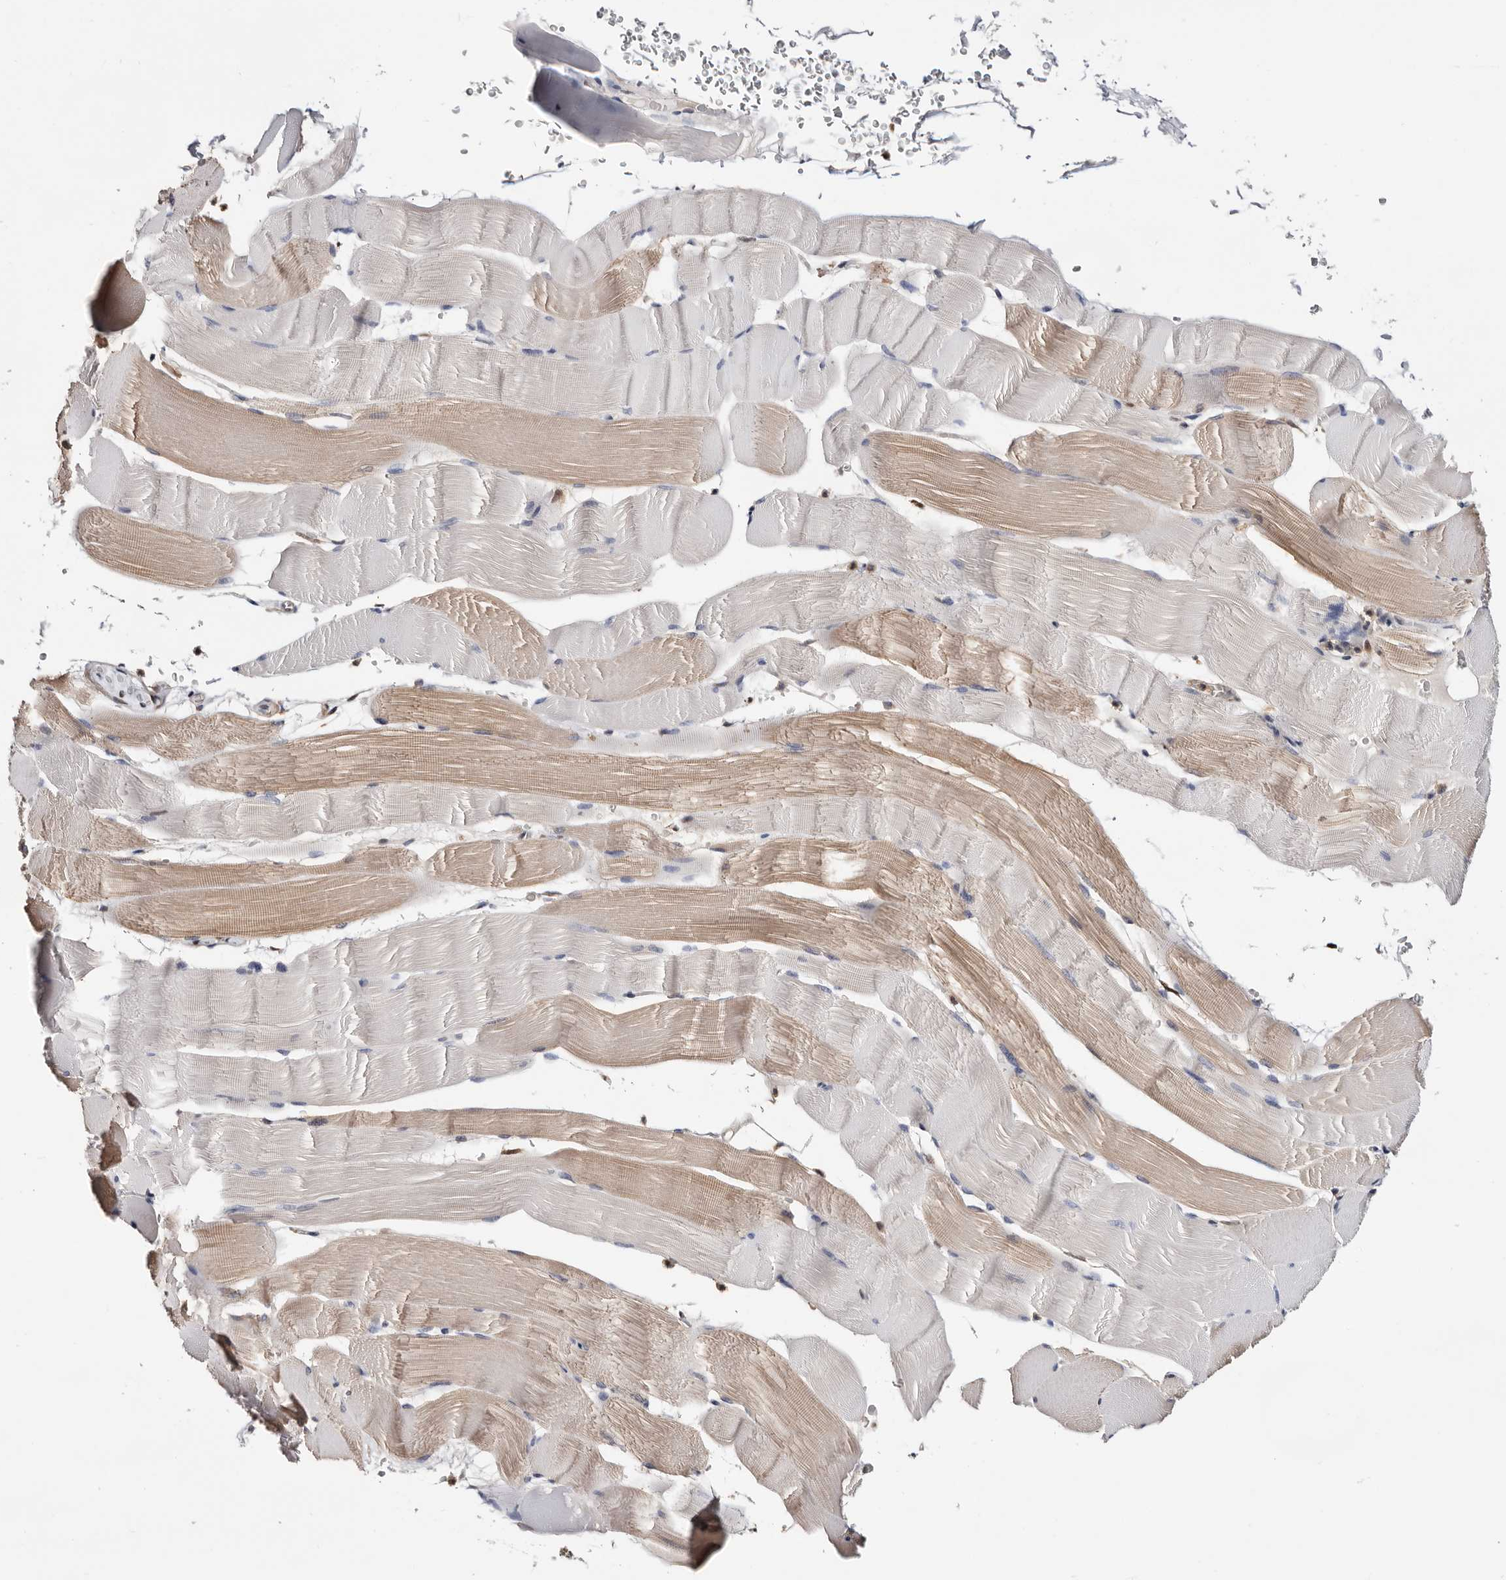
{"staining": {"intensity": "weak", "quantity": "25%-75%", "location": "cytoplasmic/membranous"}, "tissue": "skeletal muscle", "cell_type": "Myocytes", "image_type": "normal", "snomed": [{"axis": "morphology", "description": "Normal tissue, NOS"}, {"axis": "topography", "description": "Skeletal muscle"}], "caption": "Immunohistochemical staining of unremarkable human skeletal muscle displays weak cytoplasmic/membranous protein positivity in about 25%-75% of myocytes.", "gene": "TP53I3", "patient": {"sex": "male", "age": 62}}